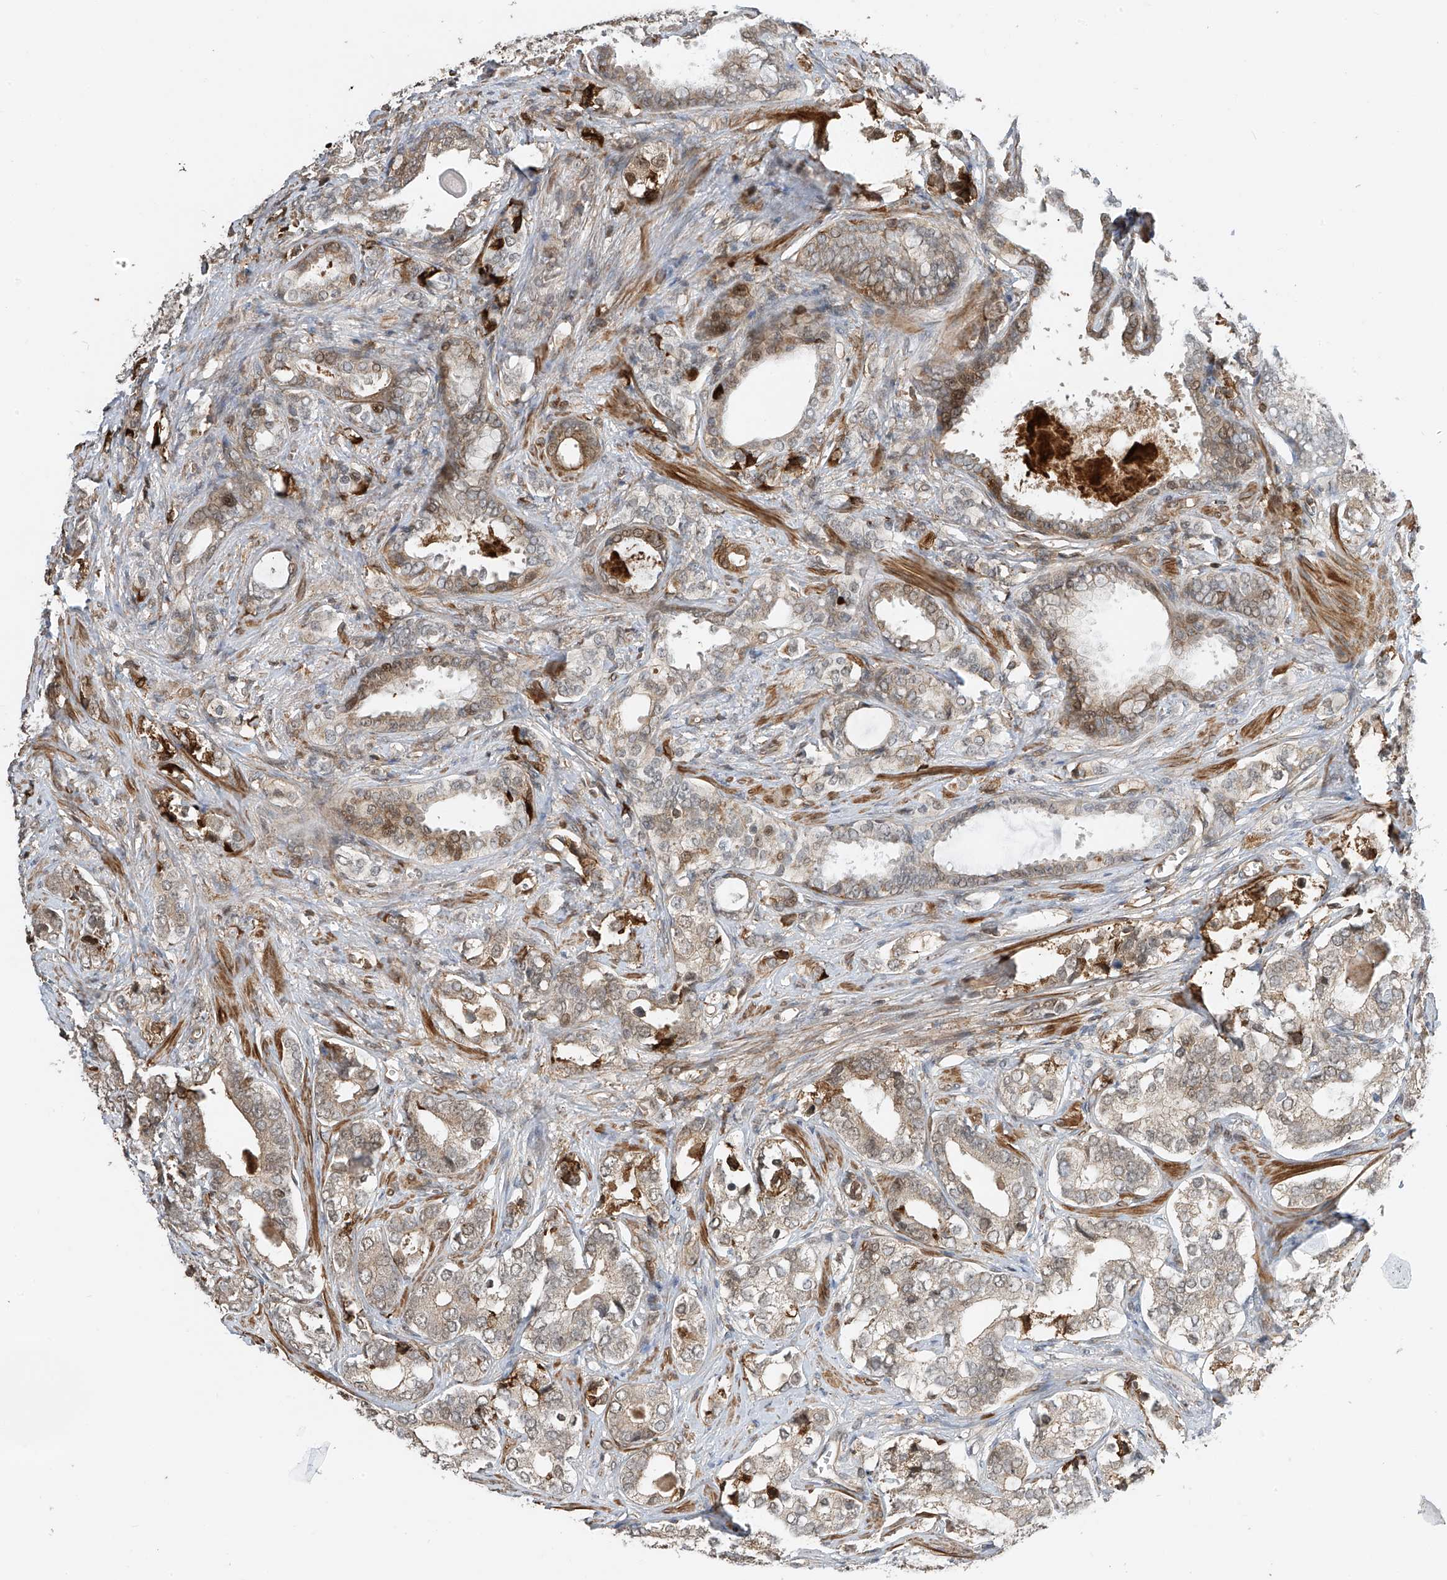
{"staining": {"intensity": "weak", "quantity": "25%-75%", "location": "cytoplasmic/membranous"}, "tissue": "prostate cancer", "cell_type": "Tumor cells", "image_type": "cancer", "snomed": [{"axis": "morphology", "description": "Adenocarcinoma, High grade"}, {"axis": "topography", "description": "Prostate"}], "caption": "Immunohistochemistry staining of high-grade adenocarcinoma (prostate), which exhibits low levels of weak cytoplasmic/membranous positivity in about 25%-75% of tumor cells indicating weak cytoplasmic/membranous protein expression. The staining was performed using DAB (3,3'-diaminobenzidine) (brown) for protein detection and nuclei were counterstained in hematoxylin (blue).", "gene": "ATAD2B", "patient": {"sex": "male", "age": 62}}